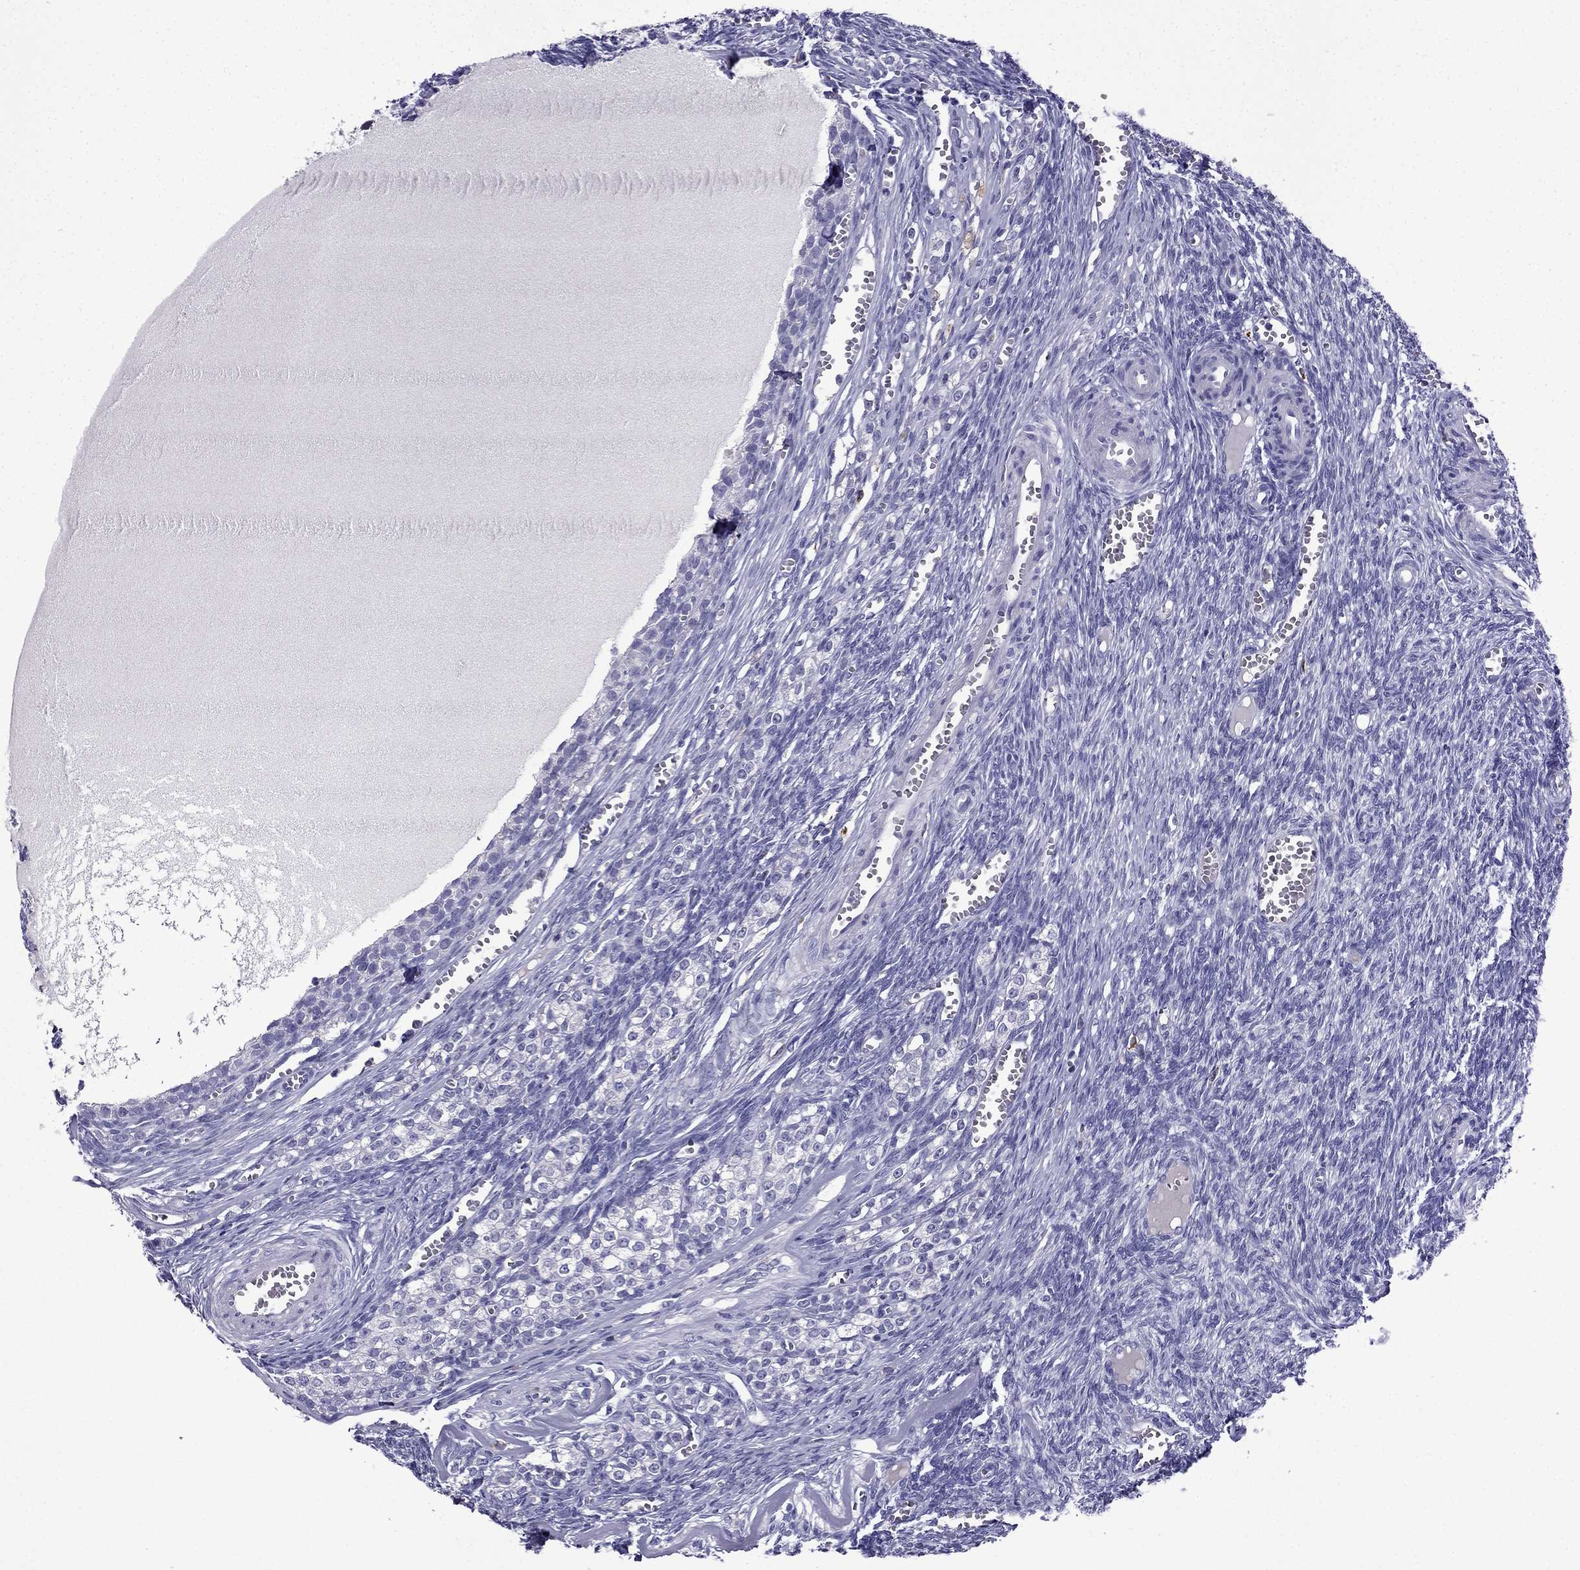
{"staining": {"intensity": "negative", "quantity": "none", "location": "none"}, "tissue": "ovary", "cell_type": "Follicle cells", "image_type": "normal", "snomed": [{"axis": "morphology", "description": "Normal tissue, NOS"}, {"axis": "topography", "description": "Ovary"}], "caption": "This histopathology image is of benign ovary stained with IHC to label a protein in brown with the nuclei are counter-stained blue. There is no staining in follicle cells.", "gene": "TSSK4", "patient": {"sex": "female", "age": 43}}